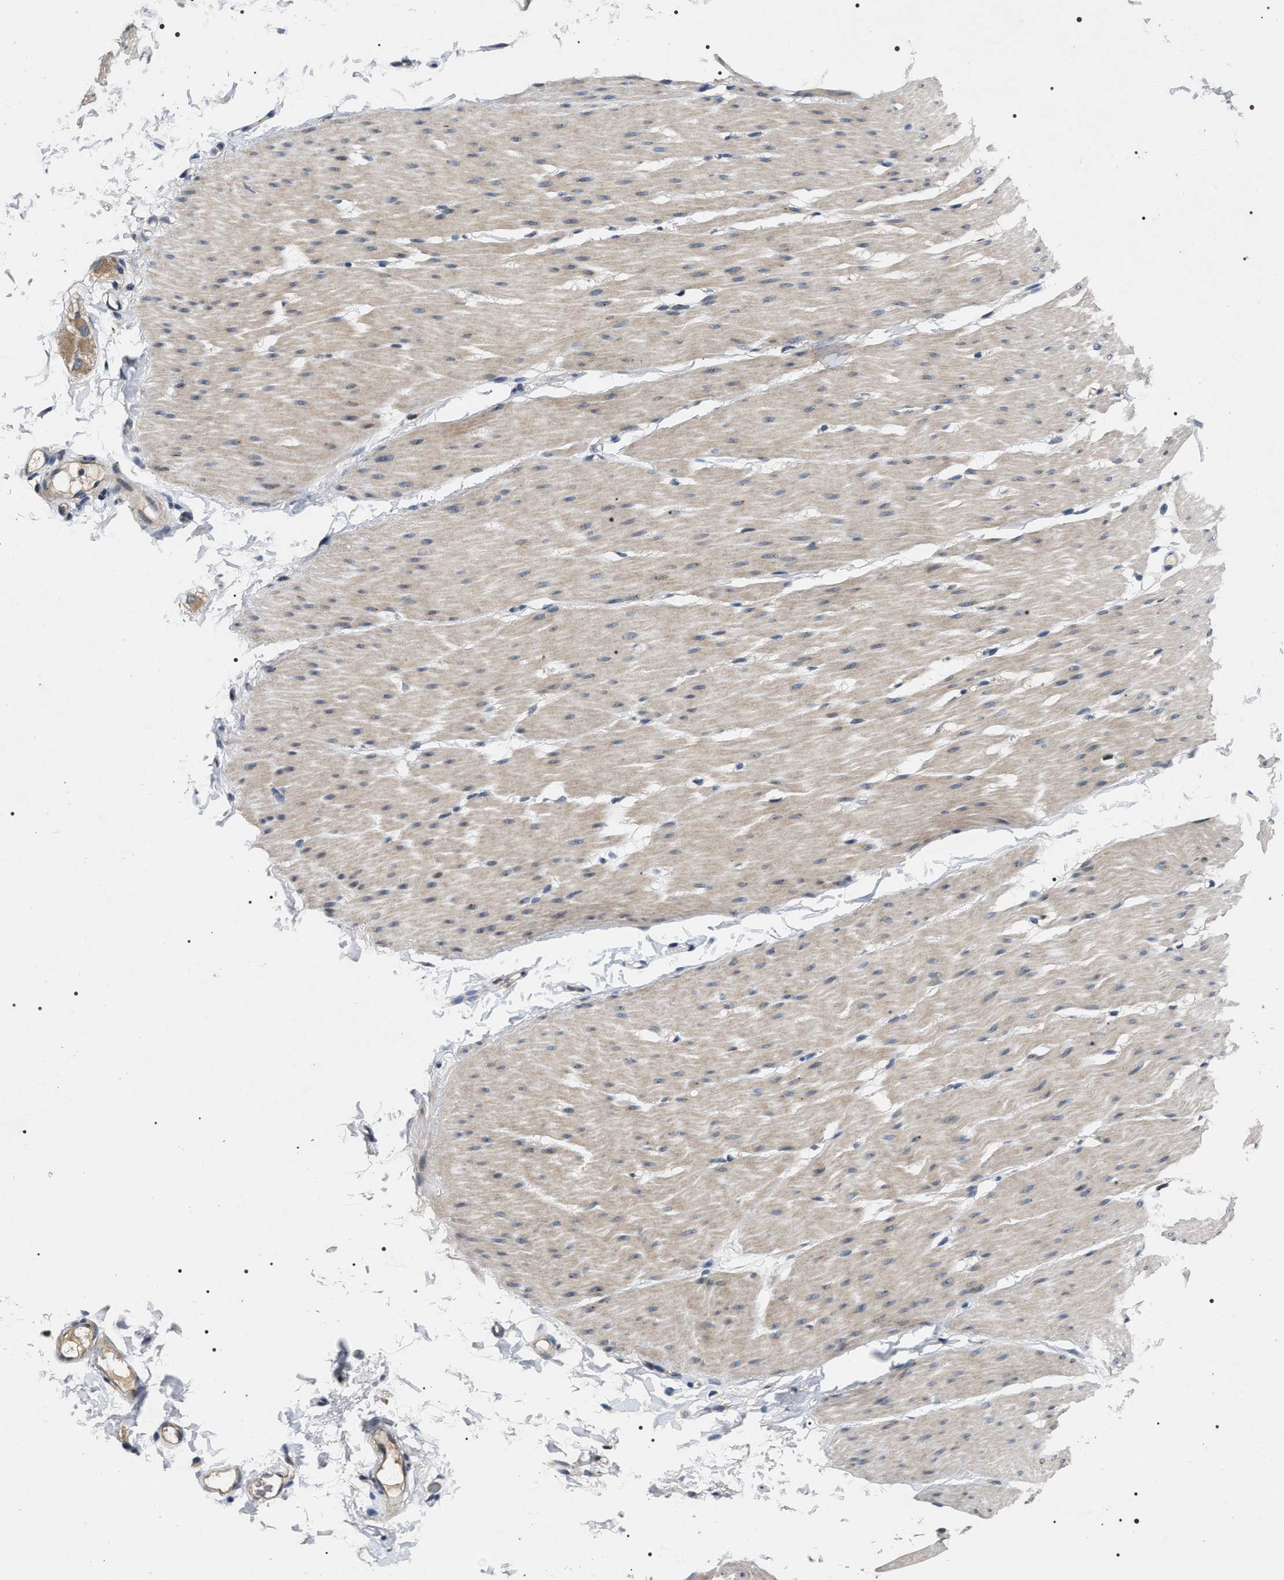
{"staining": {"intensity": "weak", "quantity": "25%-75%", "location": "cytoplasmic/membranous"}, "tissue": "smooth muscle", "cell_type": "Smooth muscle cells", "image_type": "normal", "snomed": [{"axis": "morphology", "description": "Normal tissue, NOS"}, {"axis": "topography", "description": "Smooth muscle"}, {"axis": "topography", "description": "Colon"}], "caption": "Smooth muscle was stained to show a protein in brown. There is low levels of weak cytoplasmic/membranous staining in about 25%-75% of smooth muscle cells. (DAB (3,3'-diaminobenzidine) = brown stain, brightfield microscopy at high magnification).", "gene": "IFT81", "patient": {"sex": "male", "age": 67}}